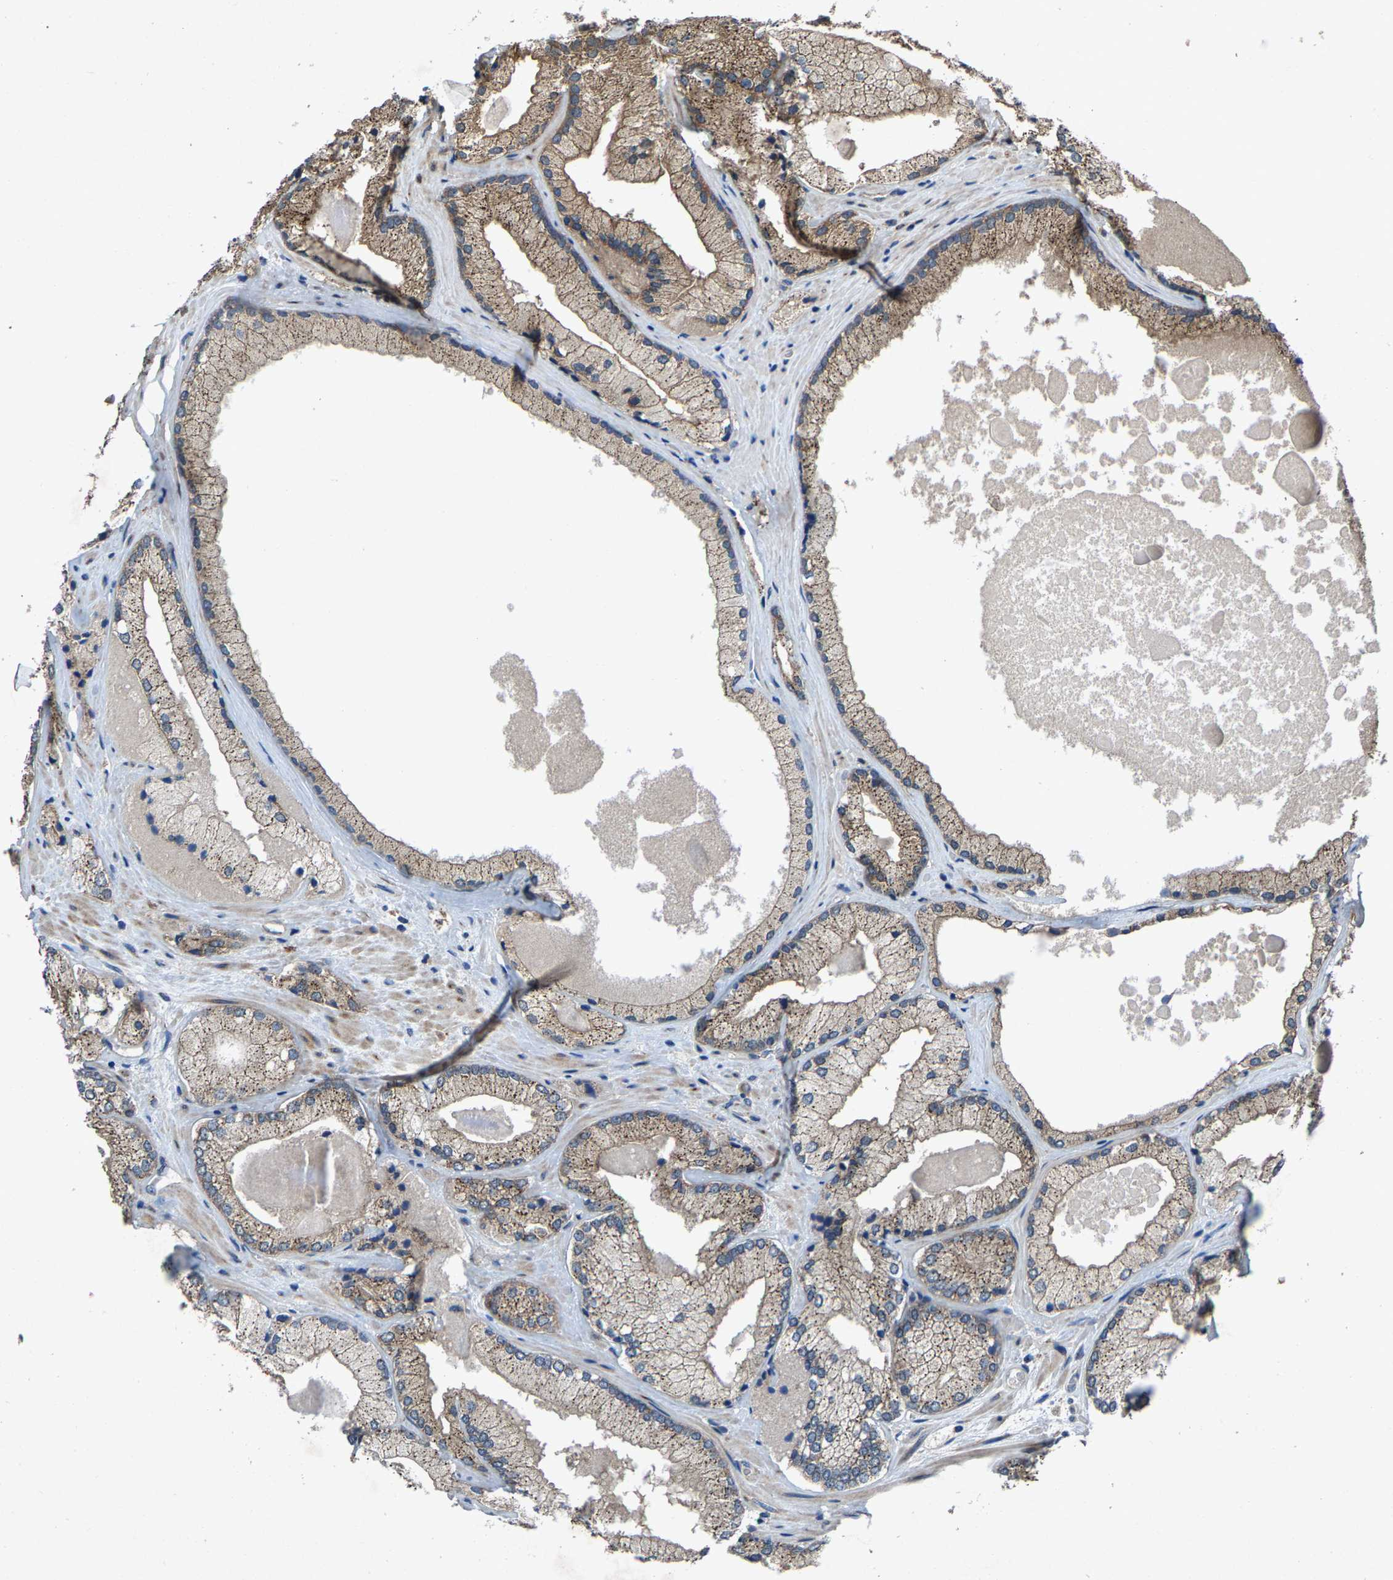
{"staining": {"intensity": "moderate", "quantity": ">75%", "location": "cytoplasmic/membranous"}, "tissue": "prostate cancer", "cell_type": "Tumor cells", "image_type": "cancer", "snomed": [{"axis": "morphology", "description": "Adenocarcinoma, Low grade"}, {"axis": "topography", "description": "Prostate"}], "caption": "This image displays prostate cancer (adenocarcinoma (low-grade)) stained with IHC to label a protein in brown. The cytoplasmic/membranous of tumor cells show moderate positivity for the protein. Nuclei are counter-stained blue.", "gene": "PDP1", "patient": {"sex": "male", "age": 65}}